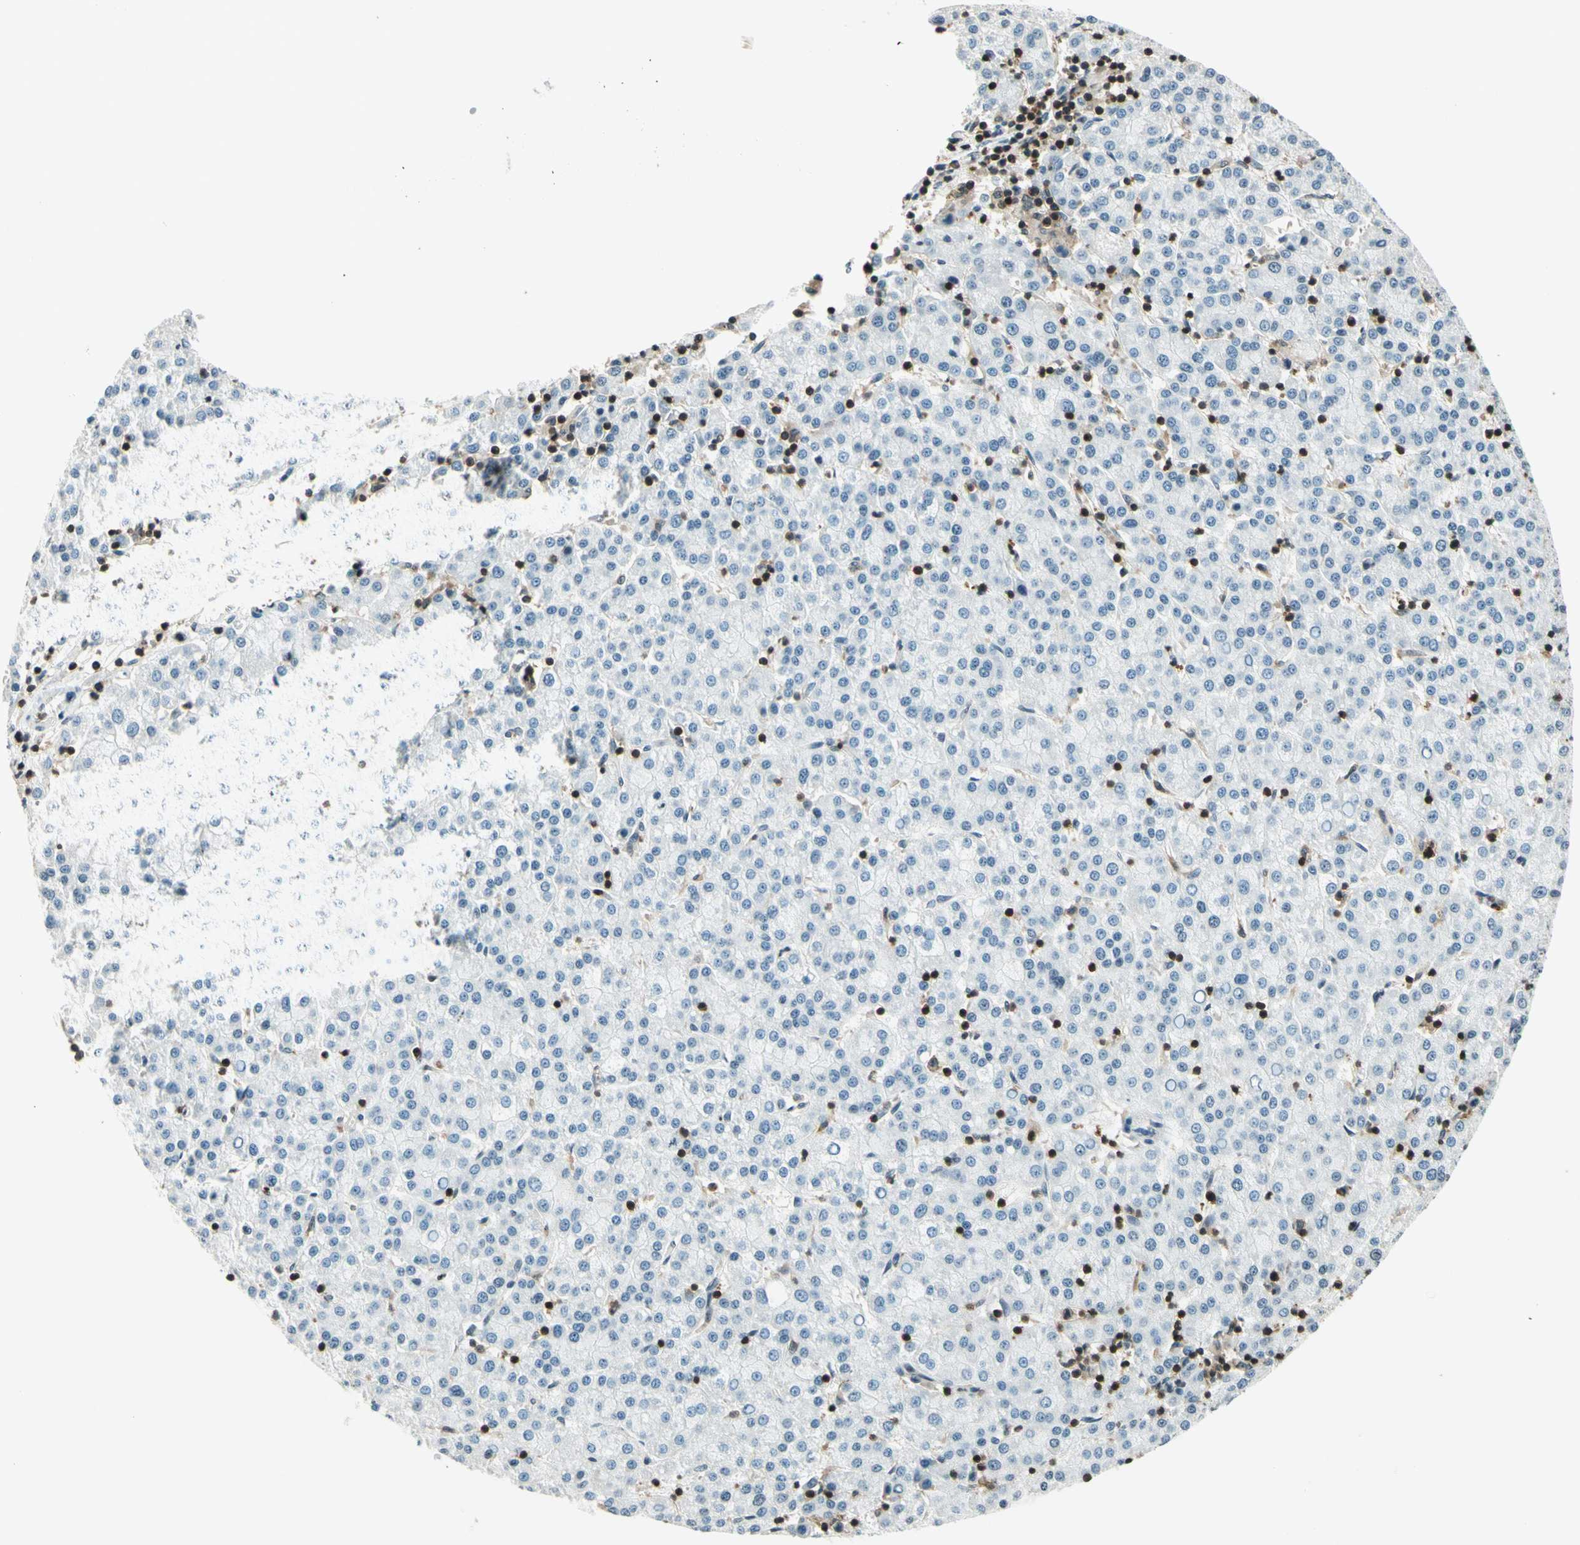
{"staining": {"intensity": "negative", "quantity": "none", "location": "none"}, "tissue": "liver cancer", "cell_type": "Tumor cells", "image_type": "cancer", "snomed": [{"axis": "morphology", "description": "Carcinoma, Hepatocellular, NOS"}, {"axis": "topography", "description": "Liver"}], "caption": "IHC histopathology image of liver hepatocellular carcinoma stained for a protein (brown), which shows no positivity in tumor cells. (IHC, brightfield microscopy, high magnification).", "gene": "WIPF1", "patient": {"sex": "female", "age": 58}}